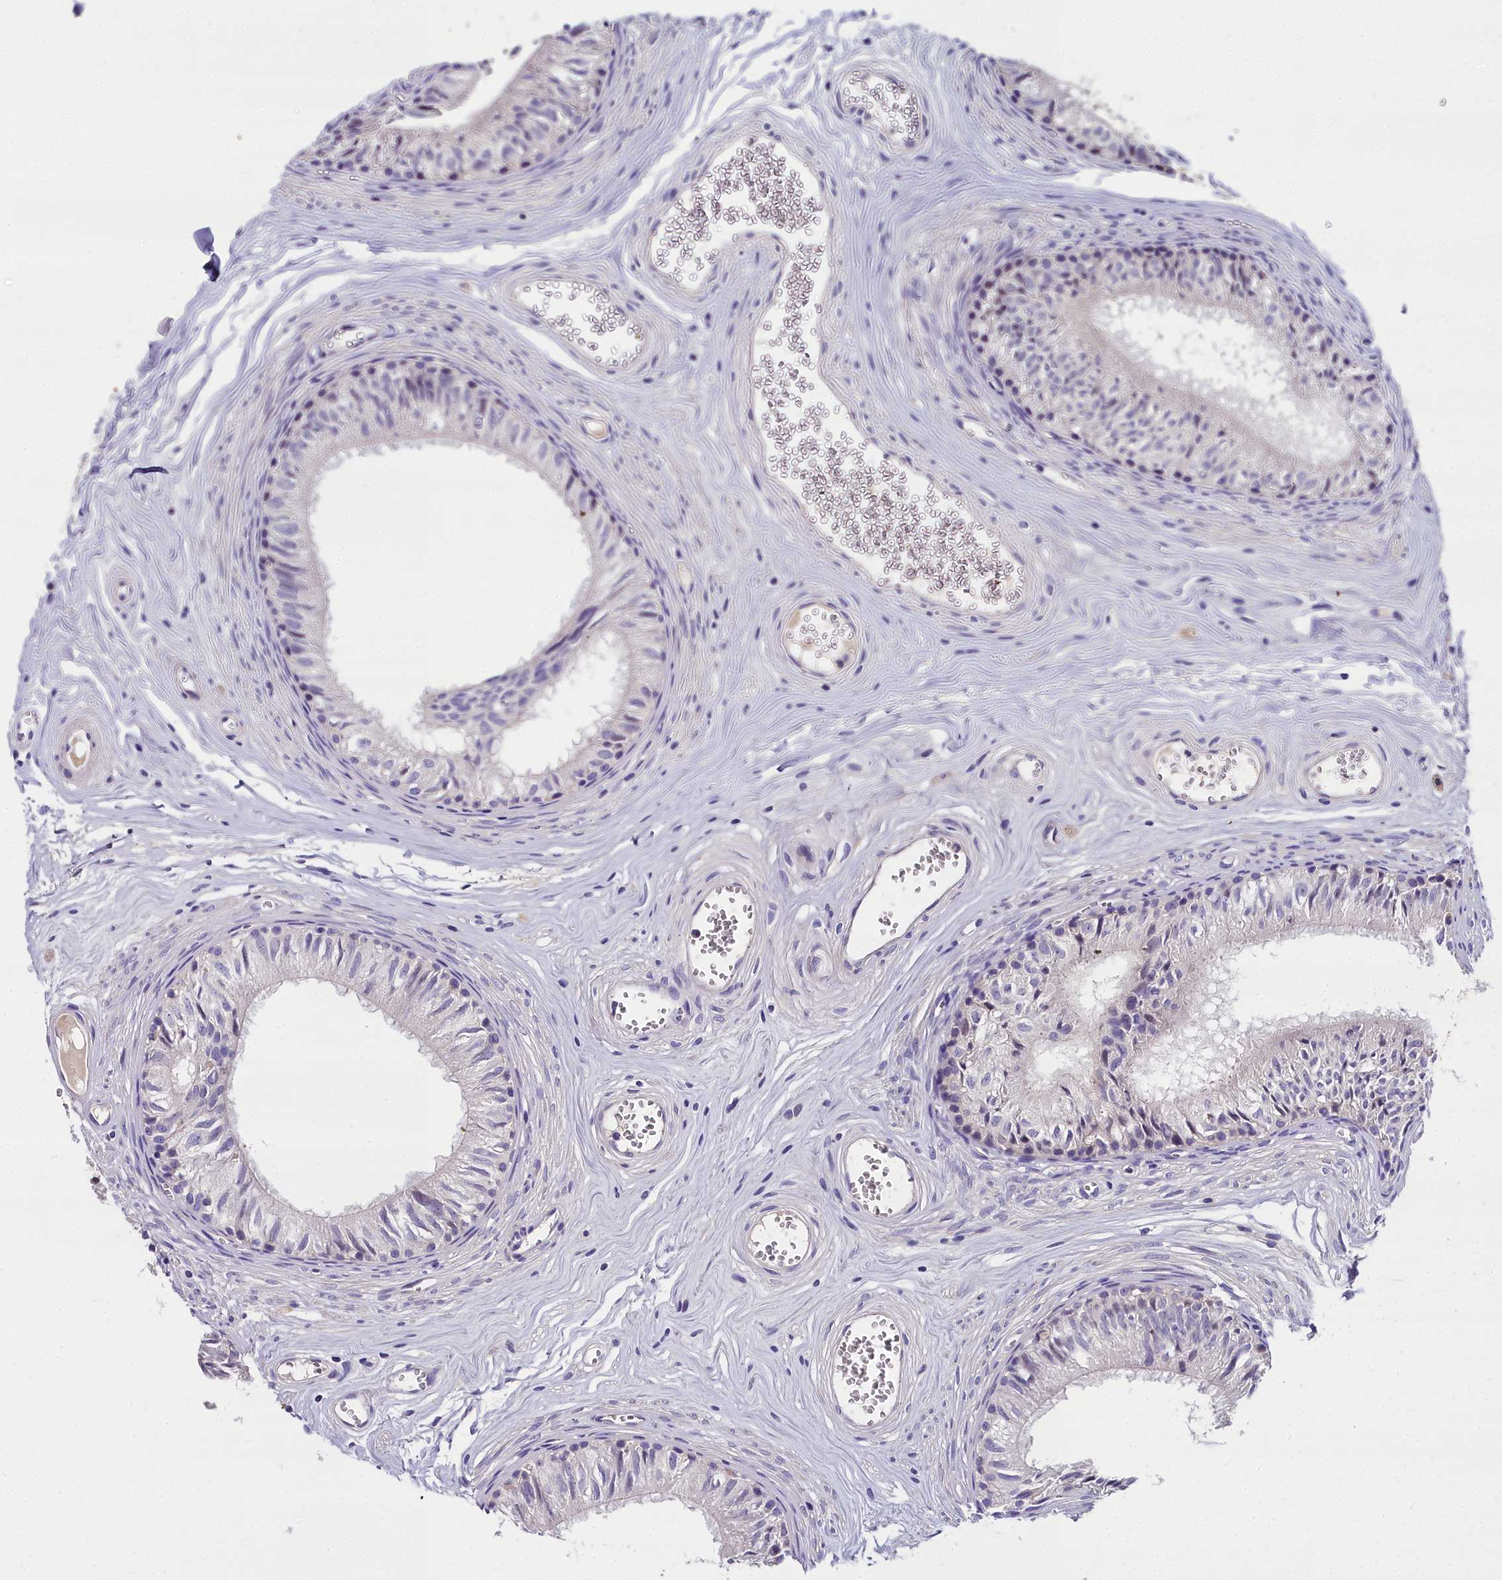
{"staining": {"intensity": "moderate", "quantity": "<25%", "location": "cytoplasmic/membranous"}, "tissue": "epididymis", "cell_type": "Glandular cells", "image_type": "normal", "snomed": [{"axis": "morphology", "description": "Normal tissue, NOS"}, {"axis": "topography", "description": "Epididymis"}], "caption": "Immunohistochemical staining of unremarkable epididymis shows <25% levels of moderate cytoplasmic/membranous protein positivity in approximately <25% of glandular cells. (Brightfield microscopy of DAB IHC at high magnification).", "gene": "NT5M", "patient": {"sex": "male", "age": 36}}